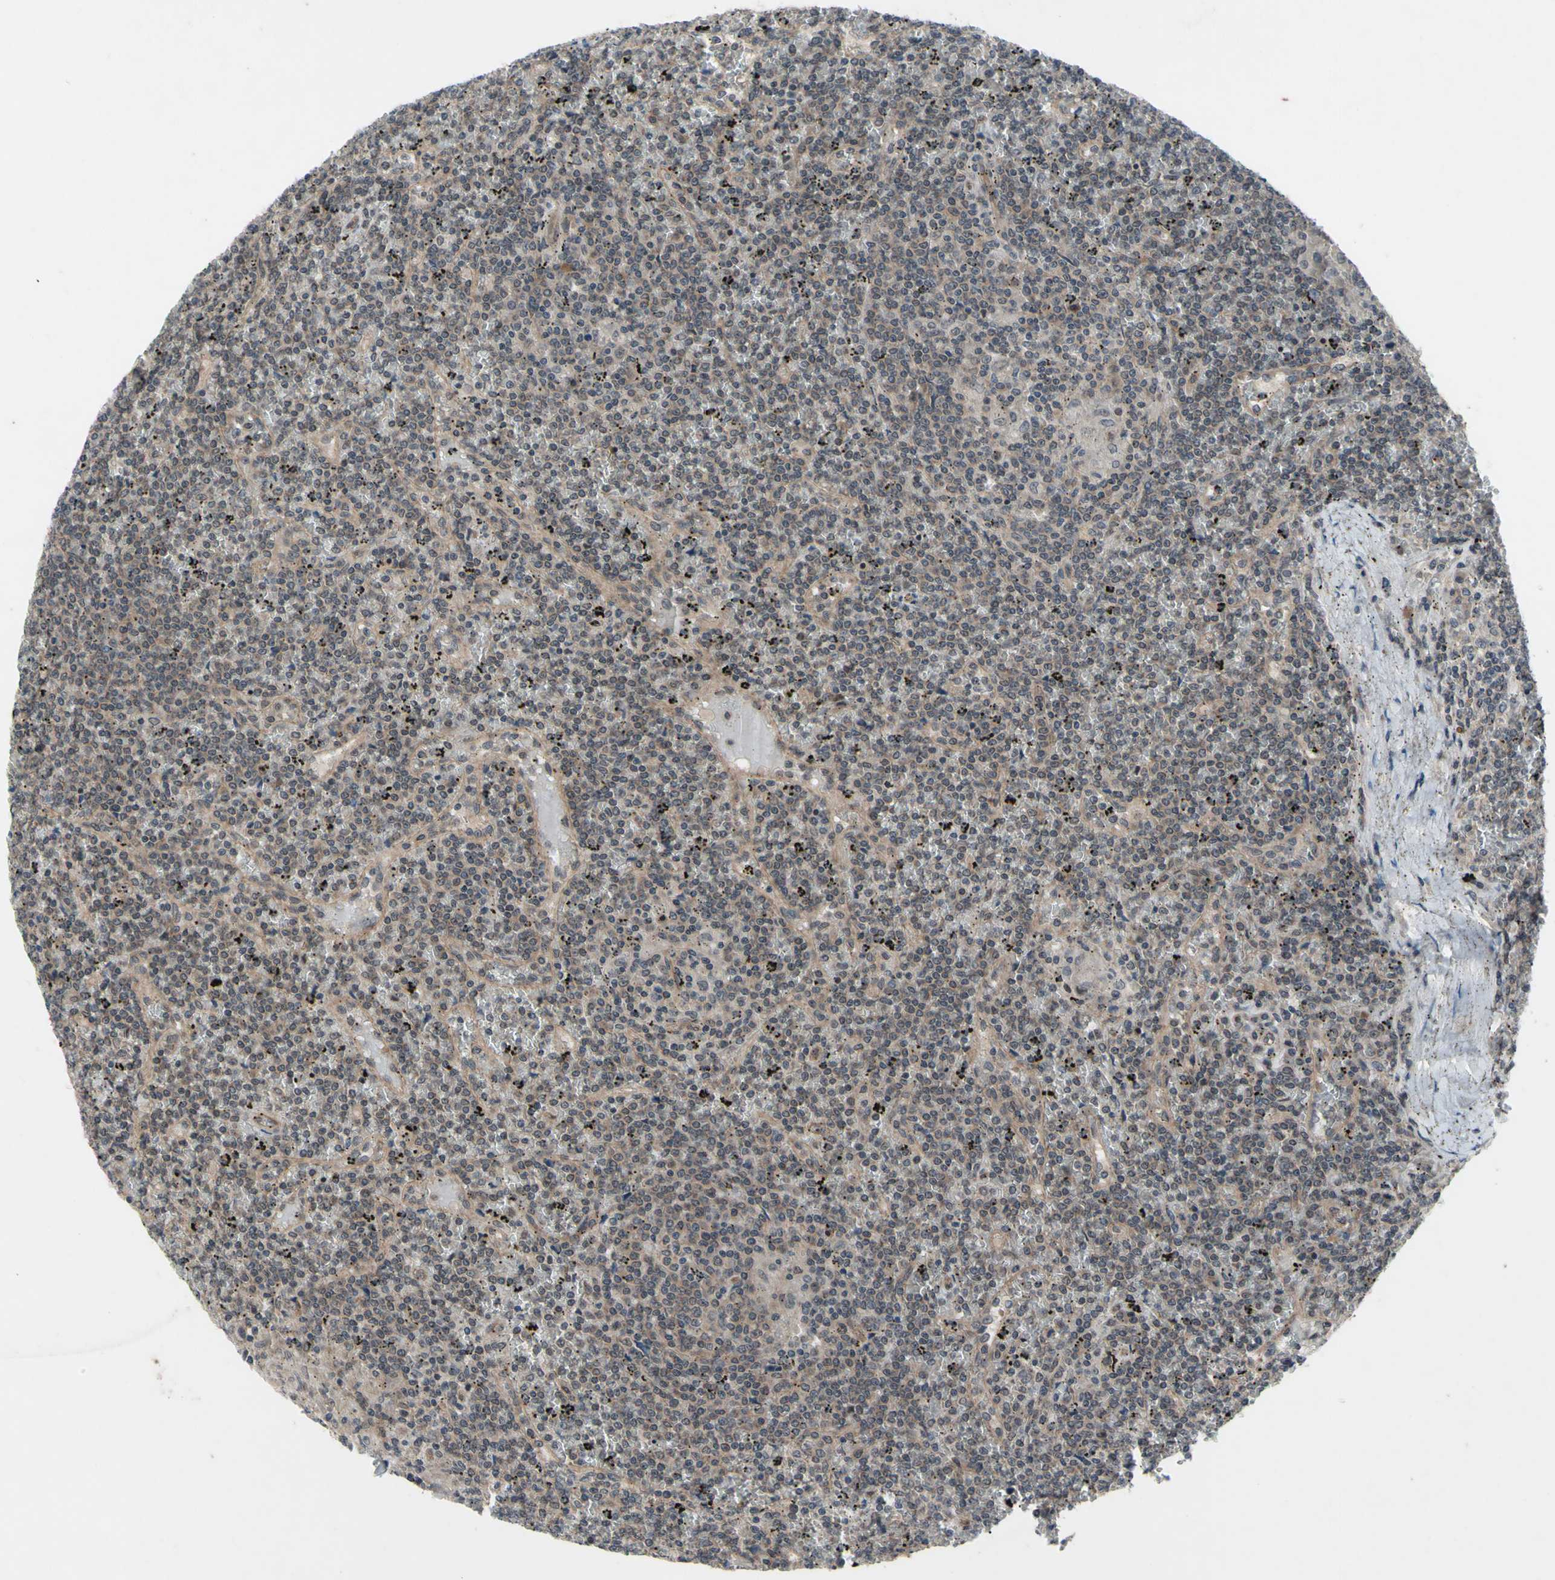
{"staining": {"intensity": "negative", "quantity": "none", "location": "none"}, "tissue": "lymphoma", "cell_type": "Tumor cells", "image_type": "cancer", "snomed": [{"axis": "morphology", "description": "Malignant lymphoma, non-Hodgkin's type, Low grade"}, {"axis": "topography", "description": "Spleen"}], "caption": "Malignant lymphoma, non-Hodgkin's type (low-grade) stained for a protein using immunohistochemistry (IHC) shows no staining tumor cells.", "gene": "TRDMT1", "patient": {"sex": "female", "age": 19}}